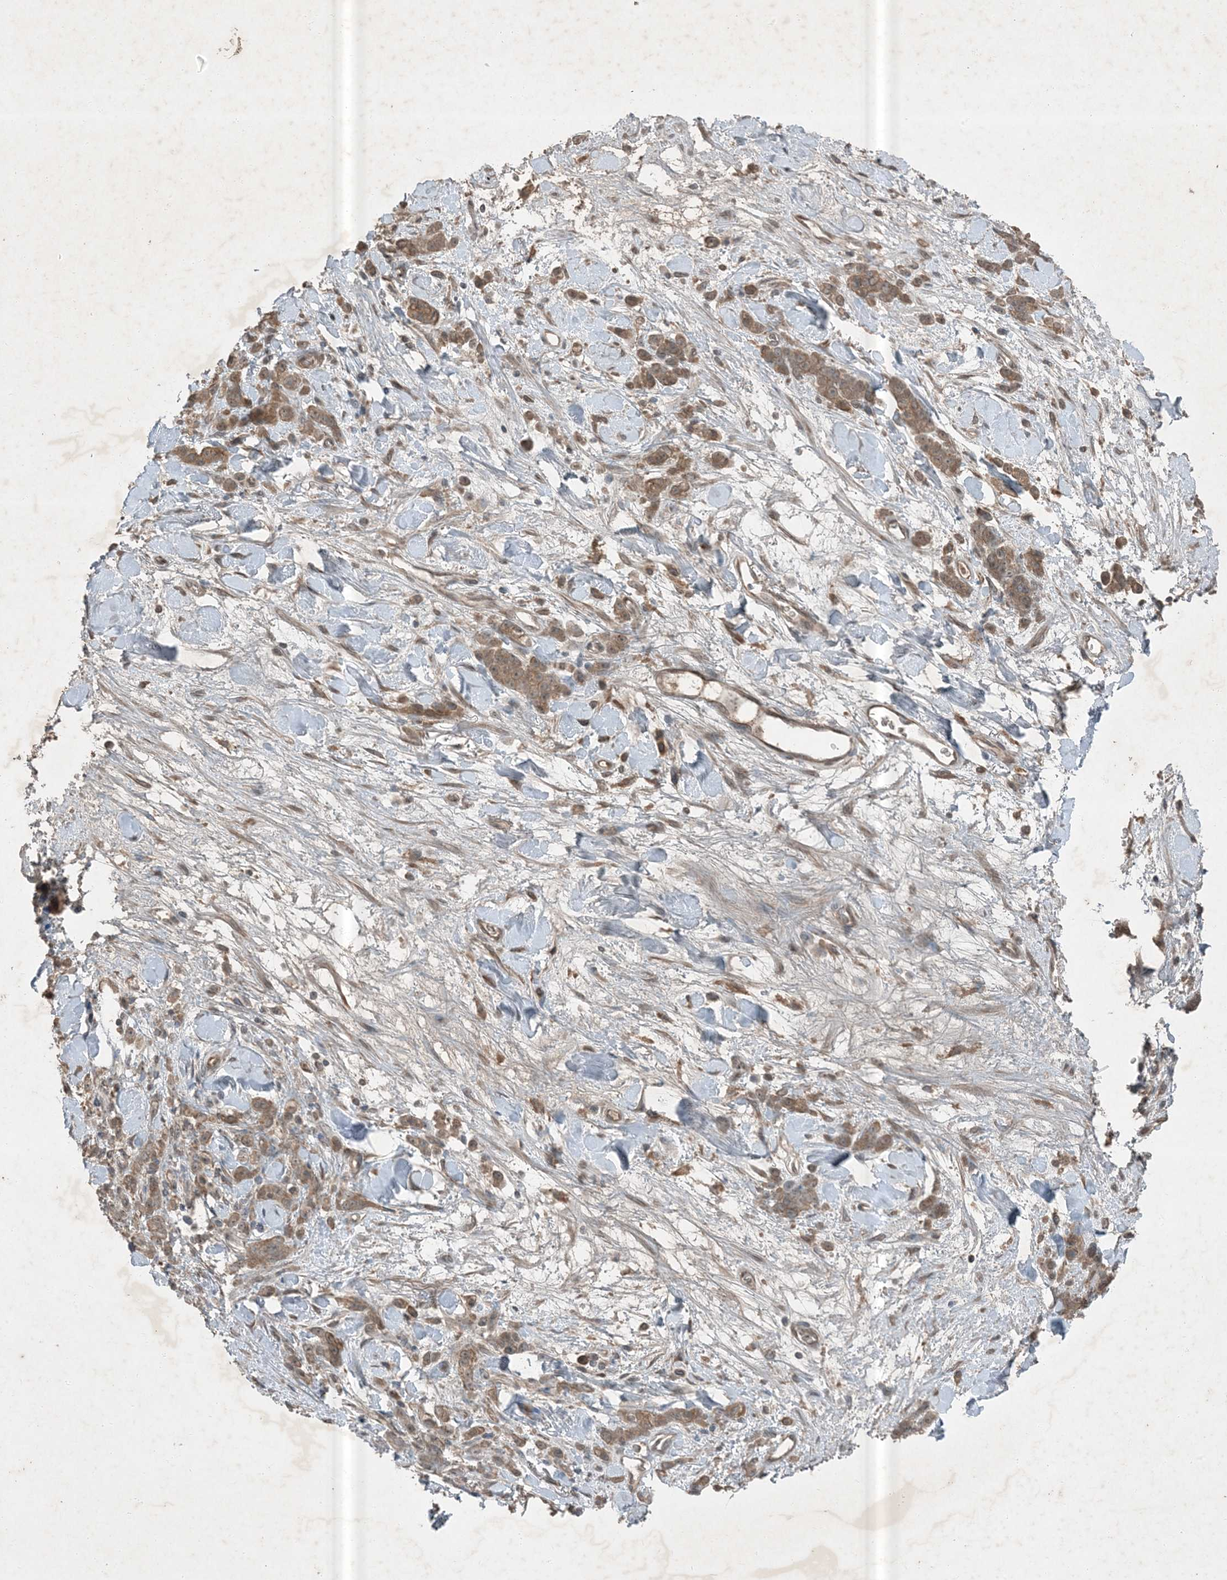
{"staining": {"intensity": "moderate", "quantity": ">75%", "location": "cytoplasmic/membranous"}, "tissue": "stomach cancer", "cell_type": "Tumor cells", "image_type": "cancer", "snomed": [{"axis": "morphology", "description": "Normal tissue, NOS"}, {"axis": "morphology", "description": "Adenocarcinoma, NOS"}, {"axis": "topography", "description": "Stomach"}], "caption": "A medium amount of moderate cytoplasmic/membranous positivity is appreciated in approximately >75% of tumor cells in adenocarcinoma (stomach) tissue.", "gene": "MDN1", "patient": {"sex": "male", "age": 82}}